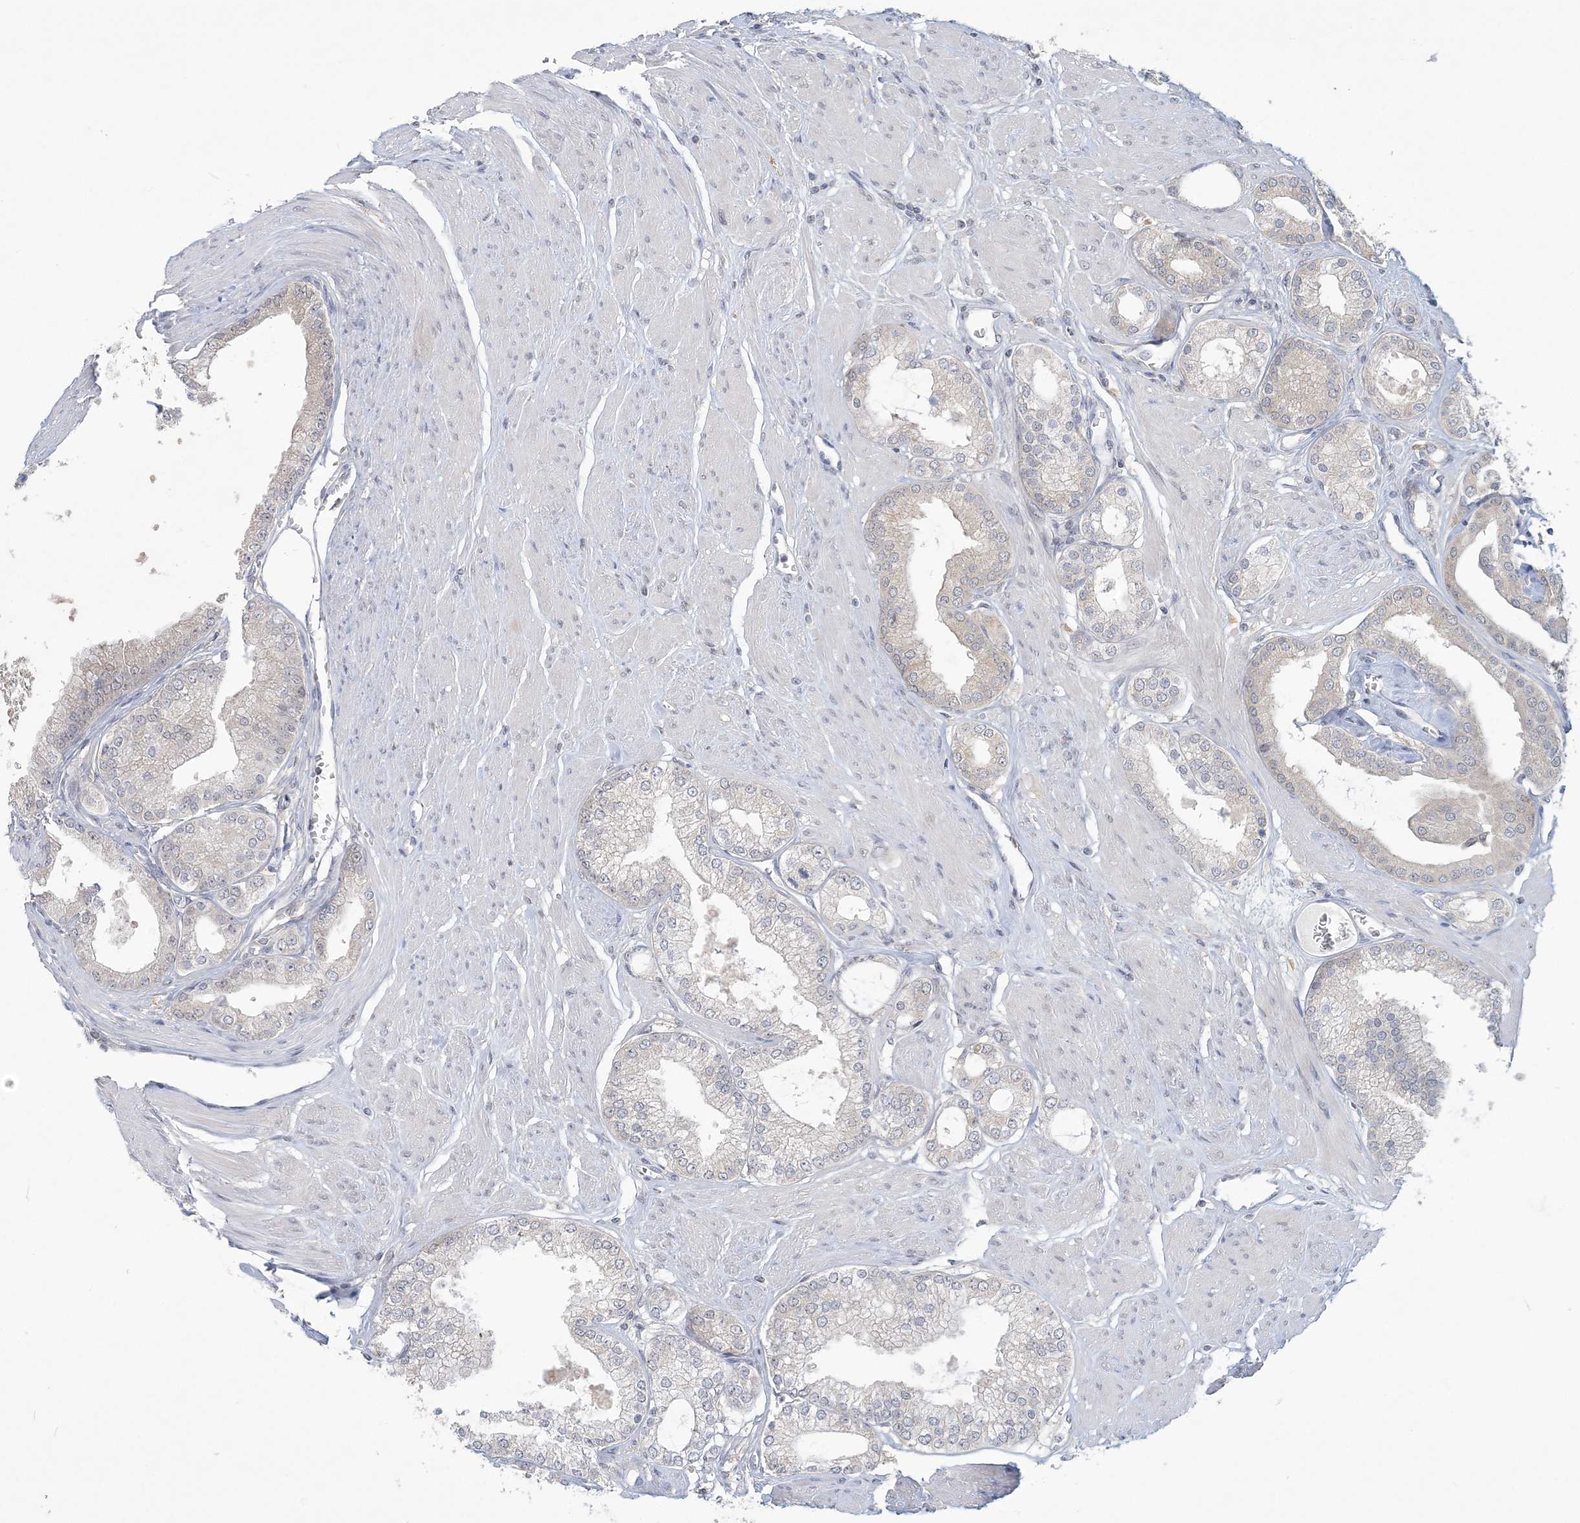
{"staining": {"intensity": "negative", "quantity": "none", "location": "none"}, "tissue": "prostate cancer", "cell_type": "Tumor cells", "image_type": "cancer", "snomed": [{"axis": "morphology", "description": "Adenocarcinoma, High grade"}, {"axis": "topography", "description": "Prostate"}], "caption": "Tumor cells are negative for brown protein staining in prostate cancer. The staining was performed using DAB to visualize the protein expression in brown, while the nuclei were stained in blue with hematoxylin (Magnification: 20x).", "gene": "ANKS1A", "patient": {"sex": "male", "age": 61}}